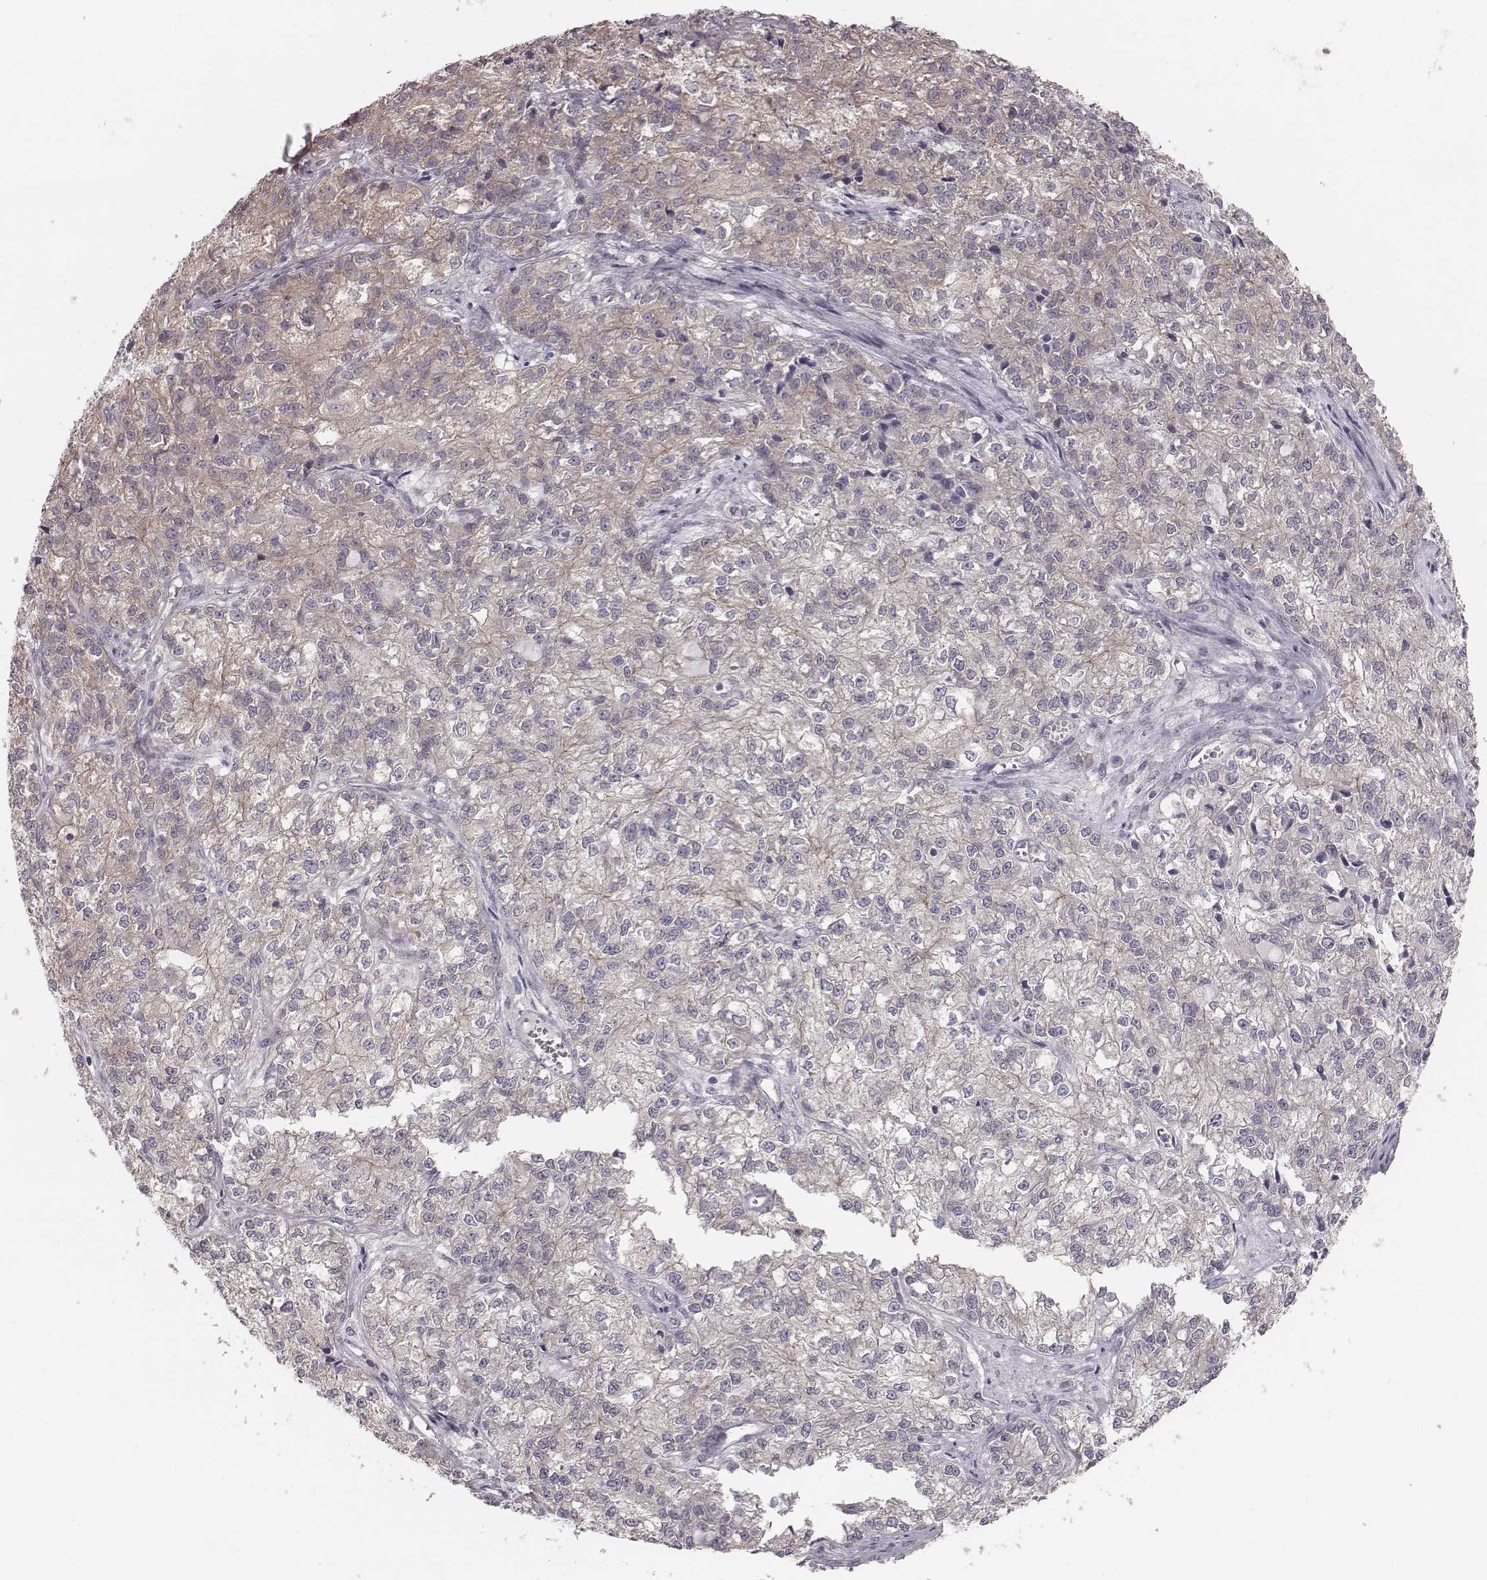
{"staining": {"intensity": "weak", "quantity": "<25%", "location": "cytoplasmic/membranous"}, "tissue": "ovarian cancer", "cell_type": "Tumor cells", "image_type": "cancer", "snomed": [{"axis": "morphology", "description": "Carcinoma, endometroid"}, {"axis": "topography", "description": "Ovary"}], "caption": "IHC histopathology image of human ovarian cancer (endometroid carcinoma) stained for a protein (brown), which displays no expression in tumor cells.", "gene": "TDRD5", "patient": {"sex": "female", "age": 64}}